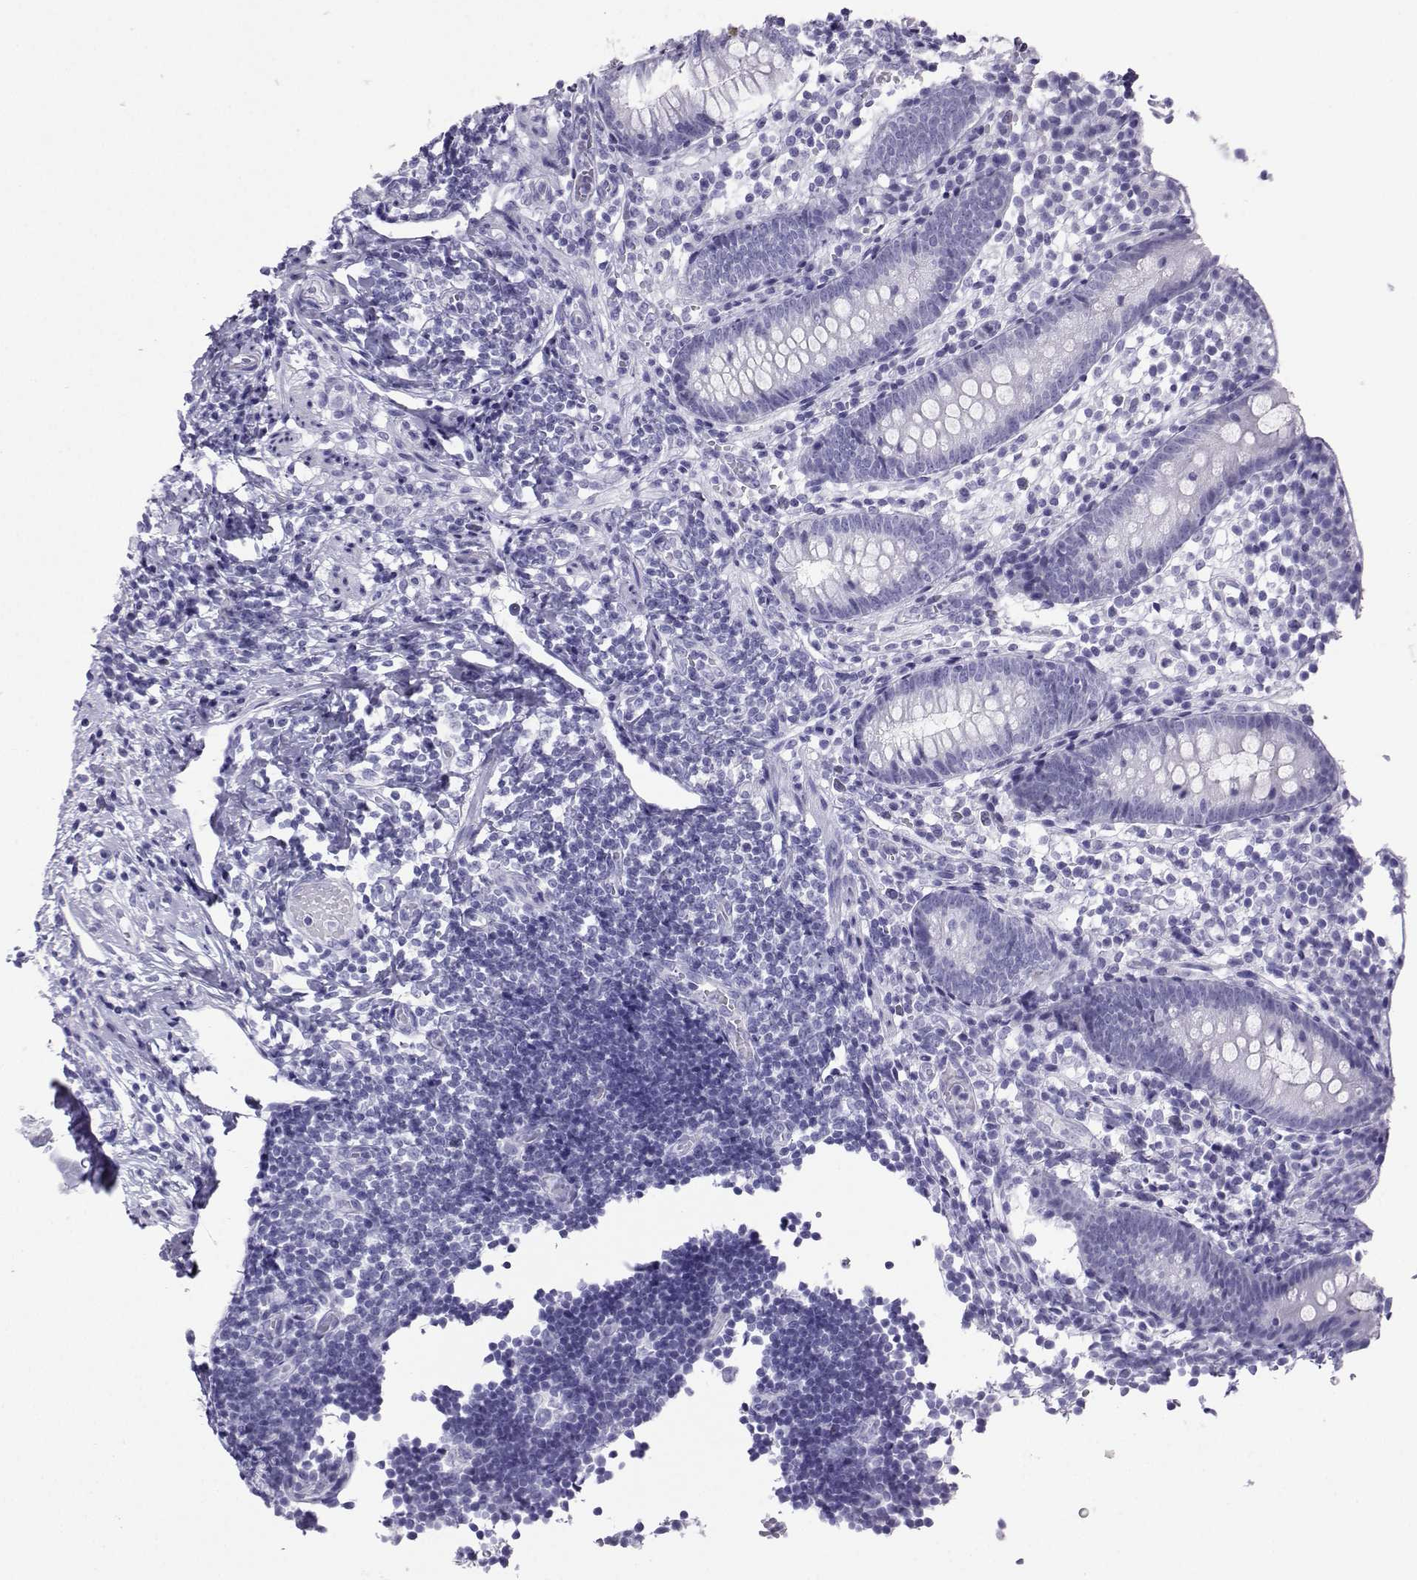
{"staining": {"intensity": "negative", "quantity": "none", "location": "none"}, "tissue": "appendix", "cell_type": "Glandular cells", "image_type": "normal", "snomed": [{"axis": "morphology", "description": "Normal tissue, NOS"}, {"axis": "topography", "description": "Appendix"}], "caption": "Appendix stained for a protein using IHC reveals no expression glandular cells.", "gene": "LORICRIN", "patient": {"sex": "female", "age": 40}}